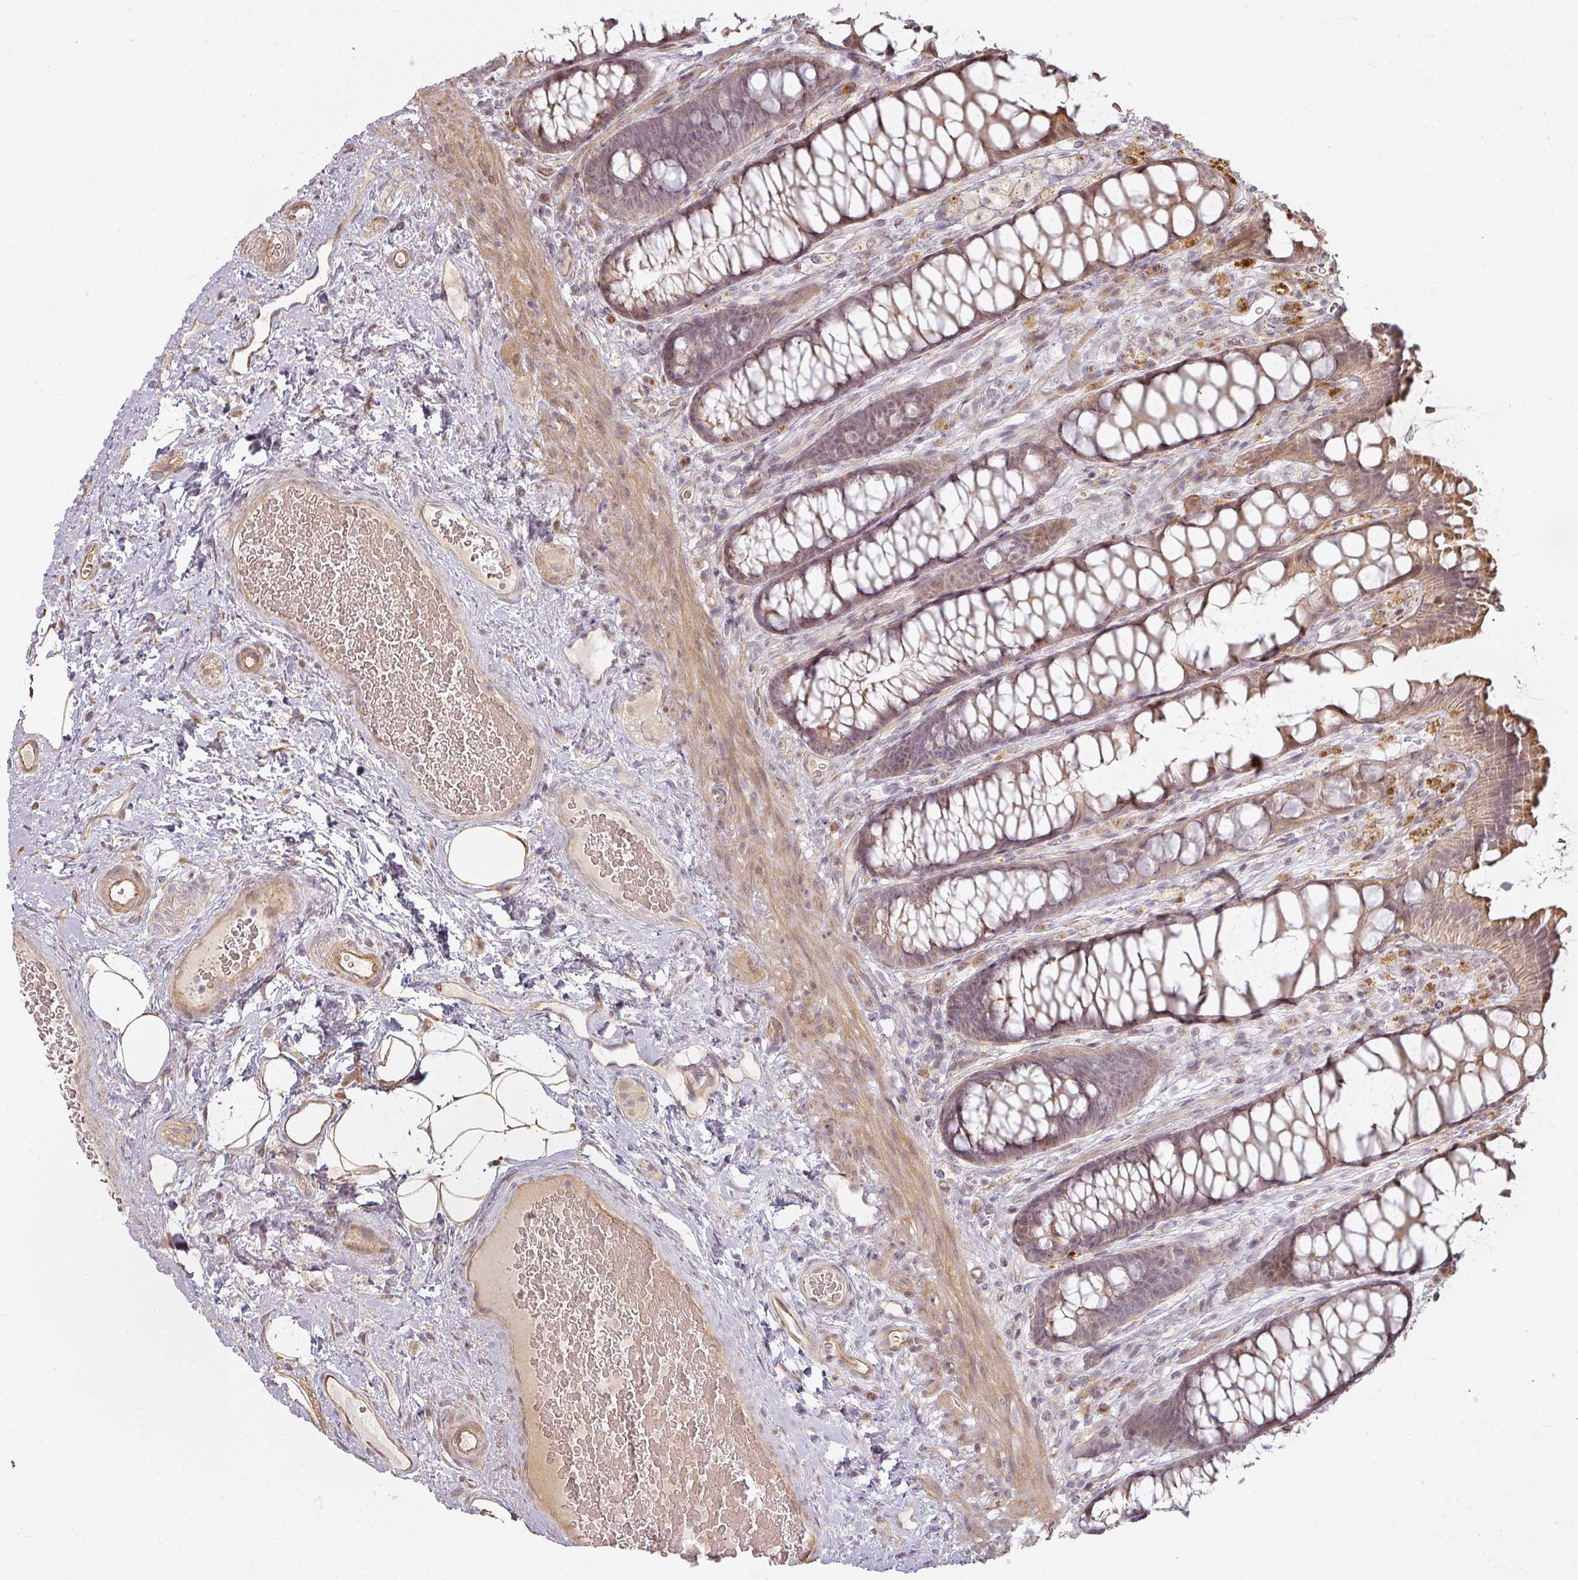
{"staining": {"intensity": "moderate", "quantity": ">75%", "location": "cytoplasmic/membranous,nuclear"}, "tissue": "rectum", "cell_type": "Glandular cells", "image_type": "normal", "snomed": [{"axis": "morphology", "description": "Normal tissue, NOS"}, {"axis": "topography", "description": "Rectum"}], "caption": "Protein expression by immunohistochemistry displays moderate cytoplasmic/membranous,nuclear expression in approximately >75% of glandular cells in normal rectum.", "gene": "MED19", "patient": {"sex": "female", "age": 67}}